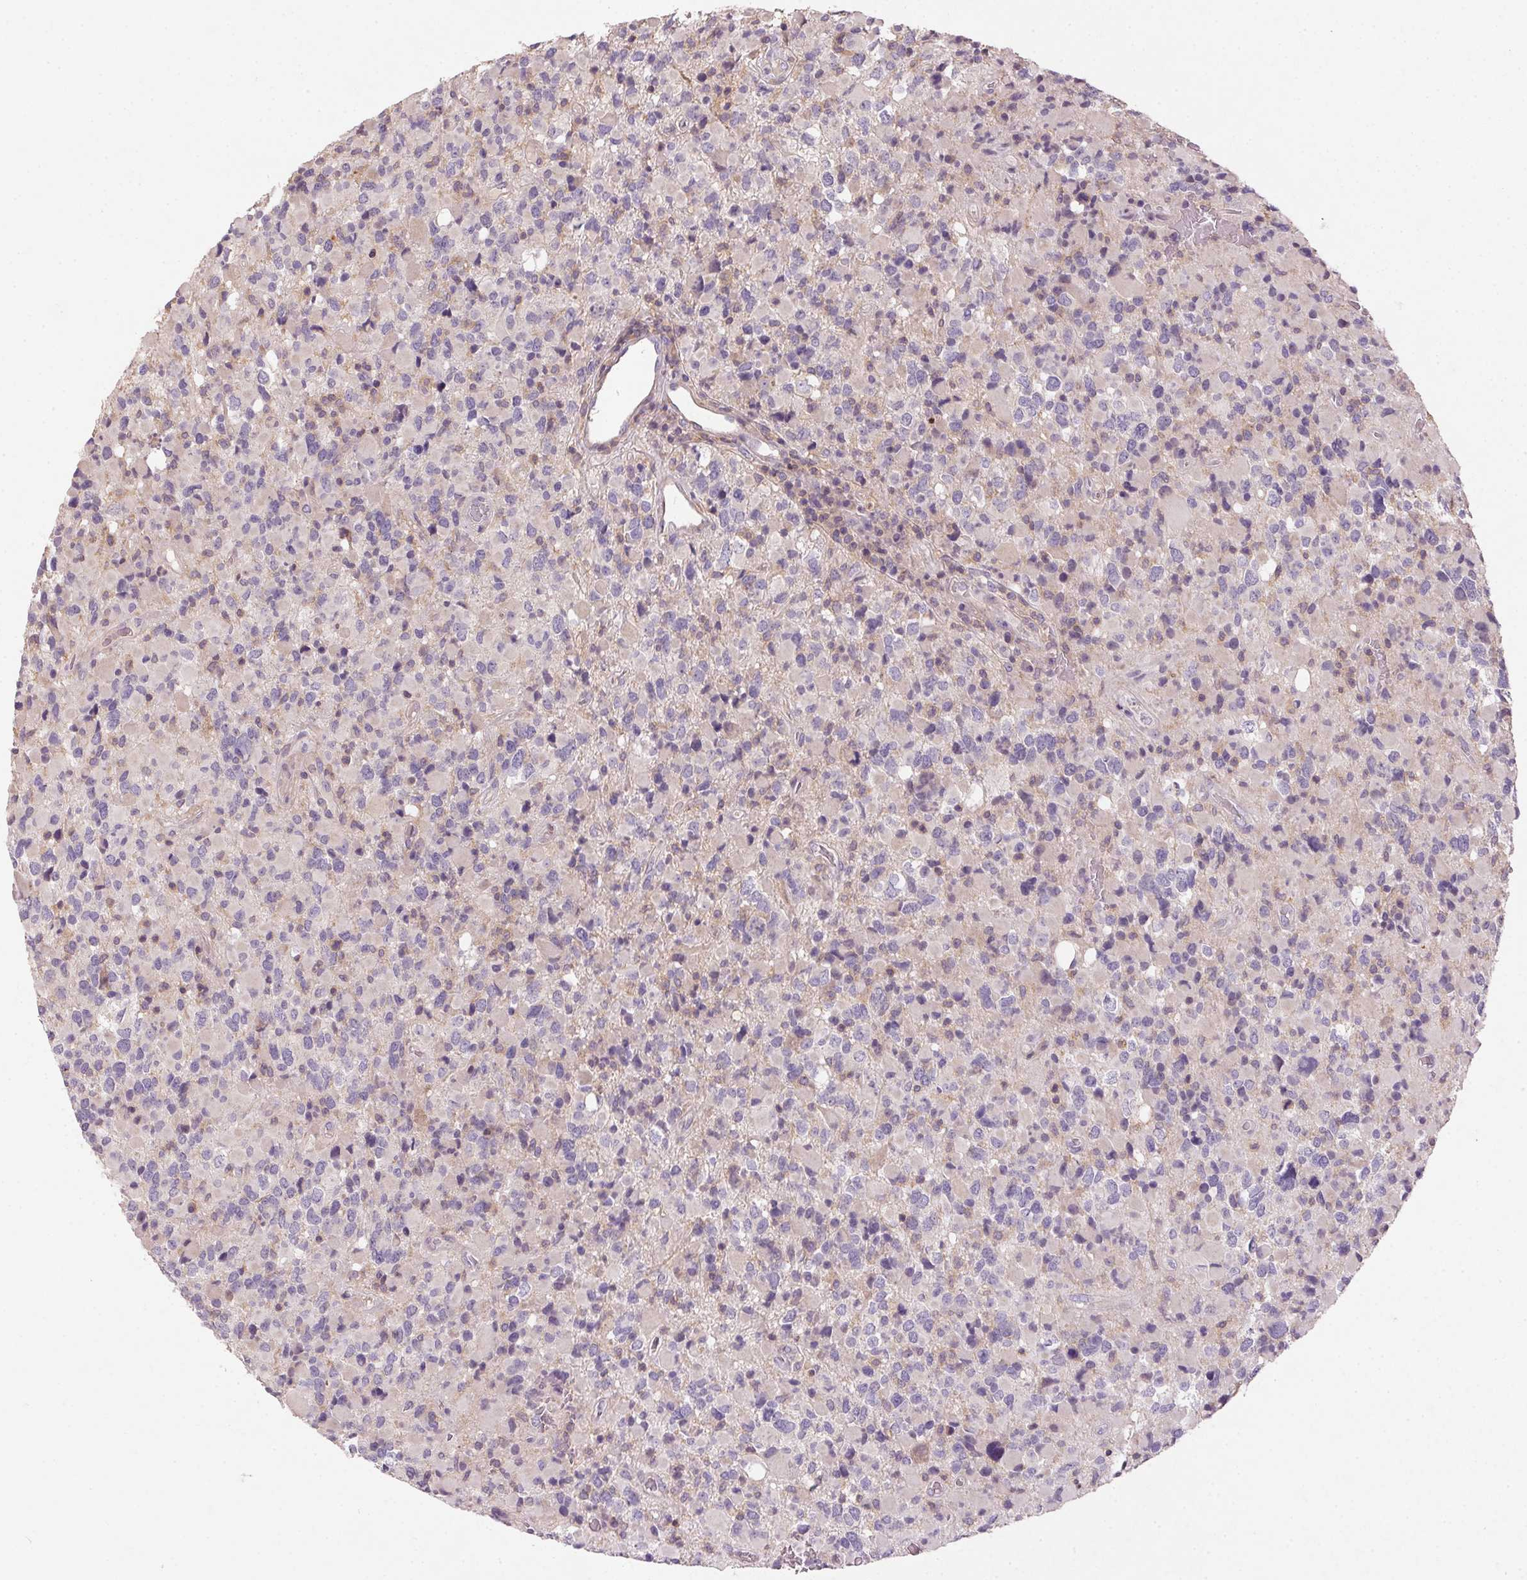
{"staining": {"intensity": "negative", "quantity": "none", "location": "none"}, "tissue": "glioma", "cell_type": "Tumor cells", "image_type": "cancer", "snomed": [{"axis": "morphology", "description": "Glioma, malignant, High grade"}, {"axis": "topography", "description": "Brain"}], "caption": "This is an IHC histopathology image of human high-grade glioma (malignant). There is no expression in tumor cells.", "gene": "KCNK15", "patient": {"sex": "female", "age": 40}}